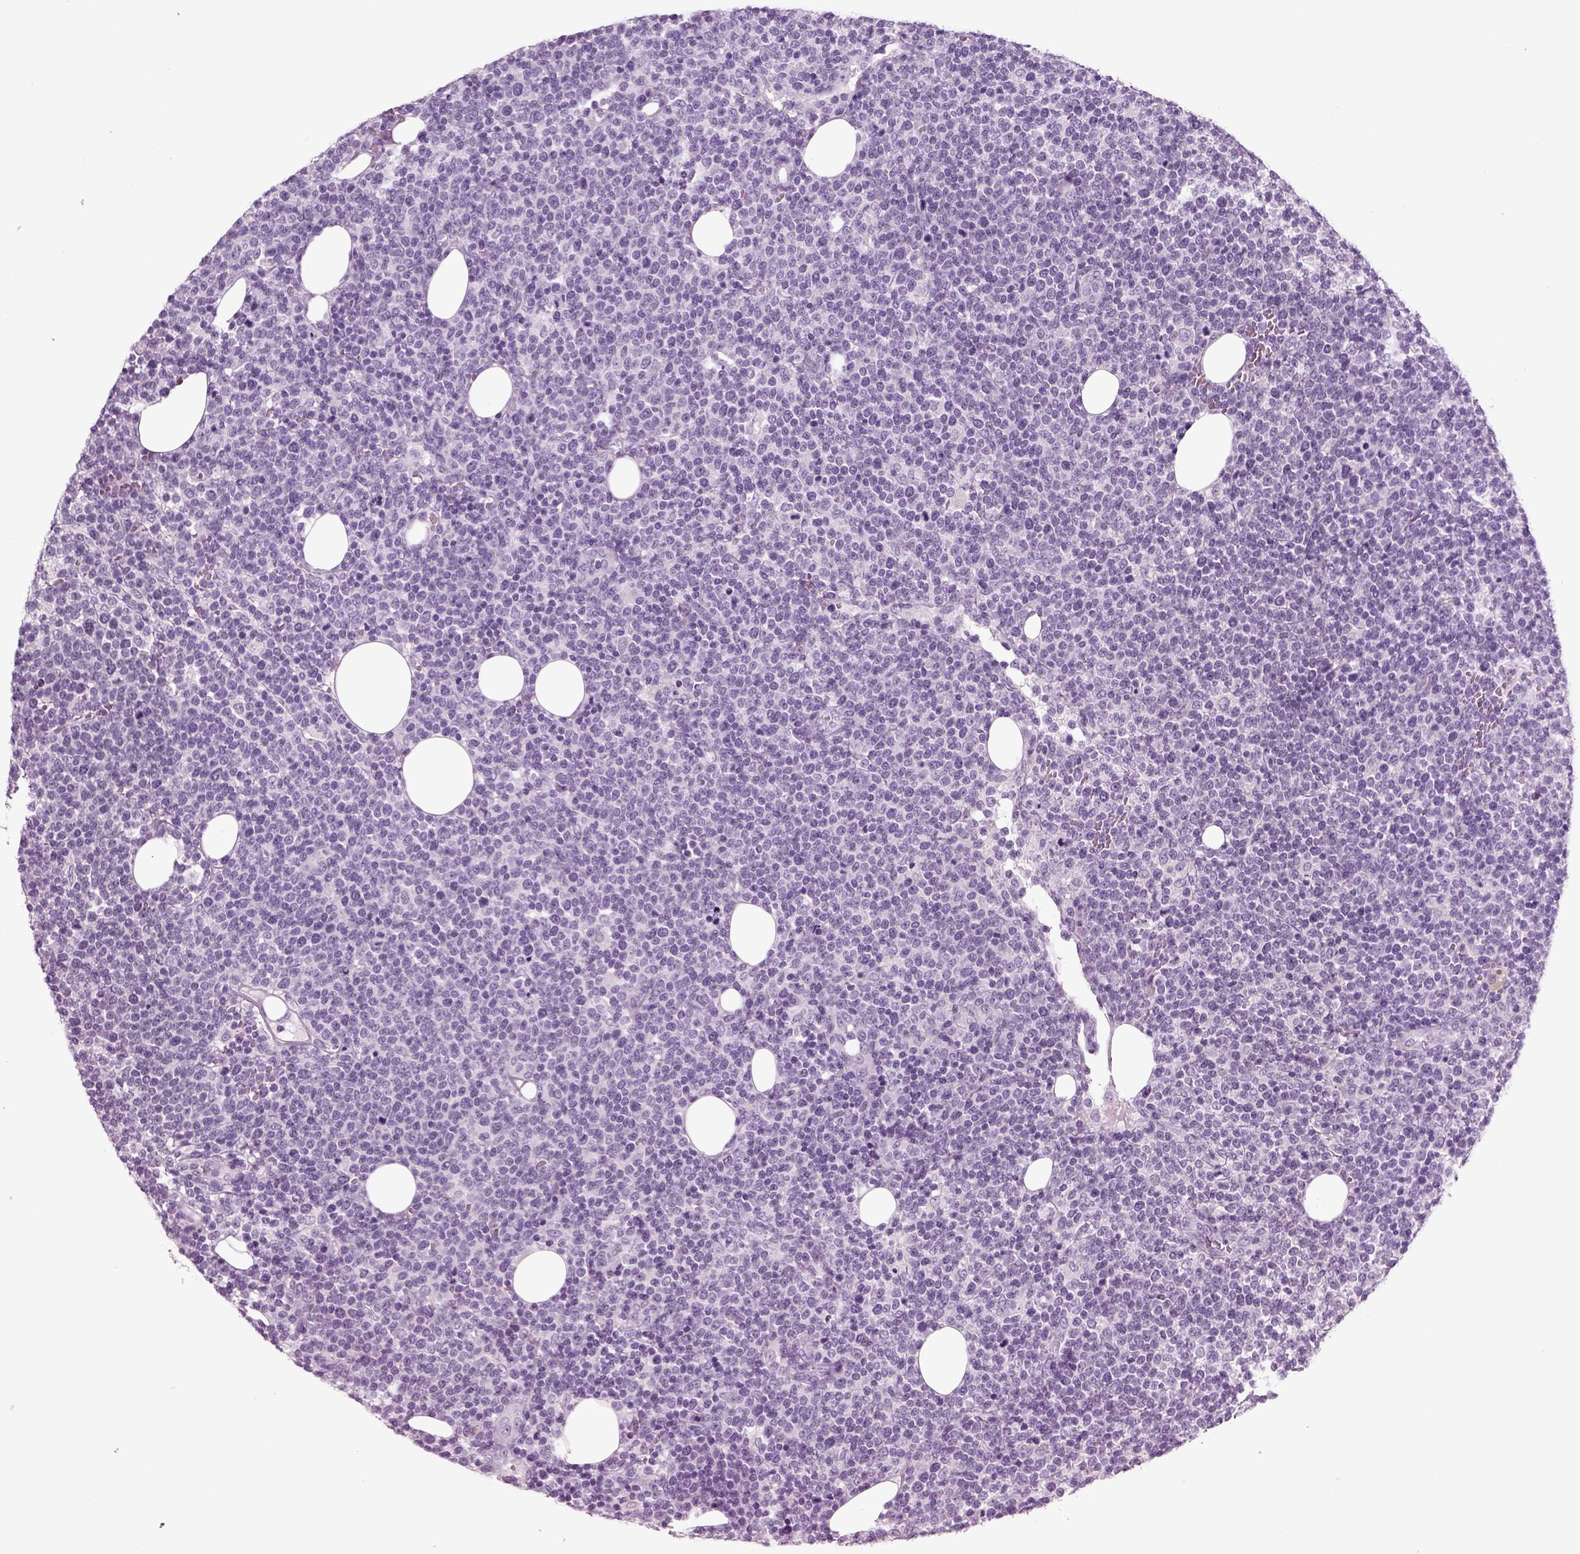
{"staining": {"intensity": "negative", "quantity": "none", "location": "none"}, "tissue": "lymphoma", "cell_type": "Tumor cells", "image_type": "cancer", "snomed": [{"axis": "morphology", "description": "Malignant lymphoma, non-Hodgkin's type, High grade"}, {"axis": "topography", "description": "Lymph node"}], "caption": "An immunohistochemistry photomicrograph of high-grade malignant lymphoma, non-Hodgkin's type is shown. There is no staining in tumor cells of high-grade malignant lymphoma, non-Hodgkin's type.", "gene": "CRABP1", "patient": {"sex": "male", "age": 61}}